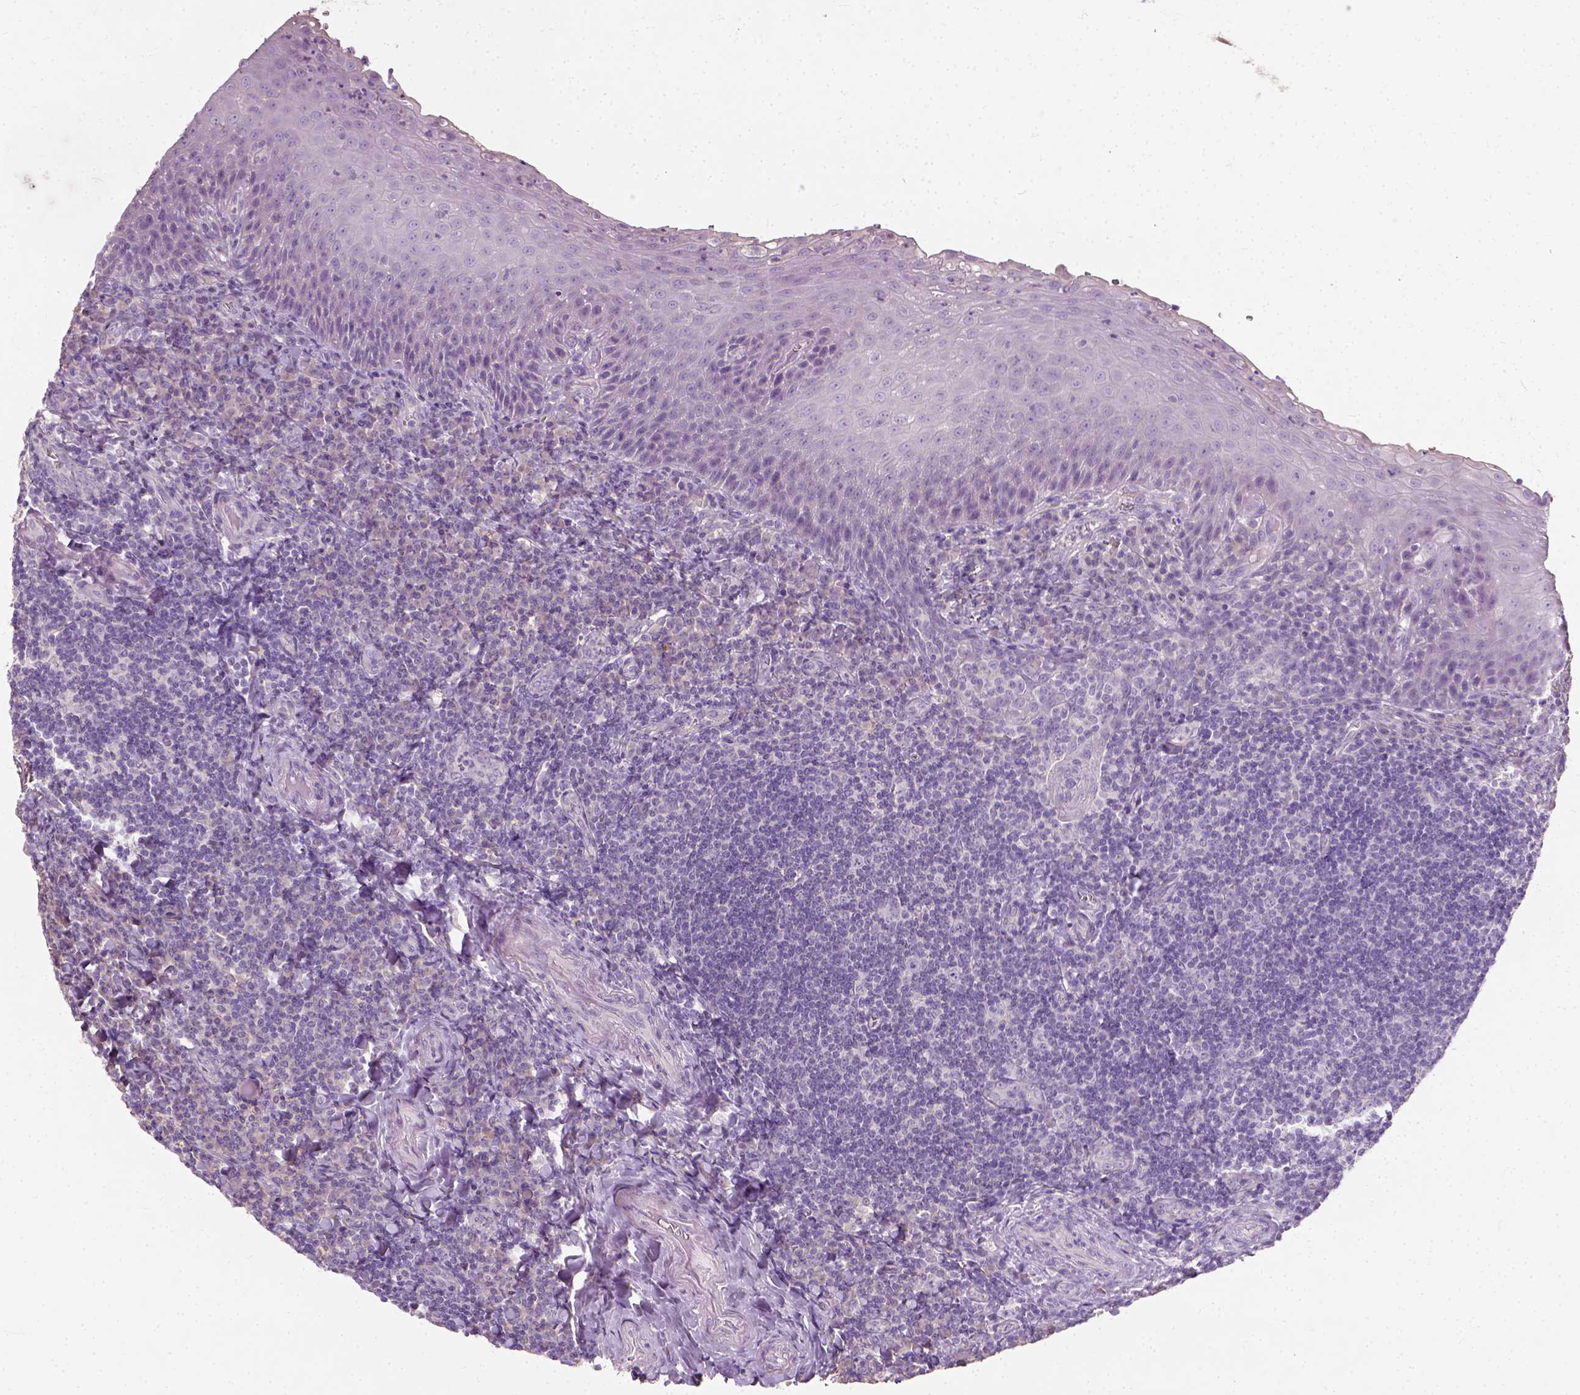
{"staining": {"intensity": "negative", "quantity": "none", "location": "none"}, "tissue": "tonsil", "cell_type": "Germinal center cells", "image_type": "normal", "snomed": [{"axis": "morphology", "description": "Normal tissue, NOS"}, {"axis": "morphology", "description": "Inflammation, NOS"}, {"axis": "topography", "description": "Tonsil"}], "caption": "DAB immunohistochemical staining of benign human tonsil exhibits no significant staining in germinal center cells. (Stains: DAB immunohistochemistry (IHC) with hematoxylin counter stain, Microscopy: brightfield microscopy at high magnification).", "gene": "DHCR24", "patient": {"sex": "female", "age": 31}}